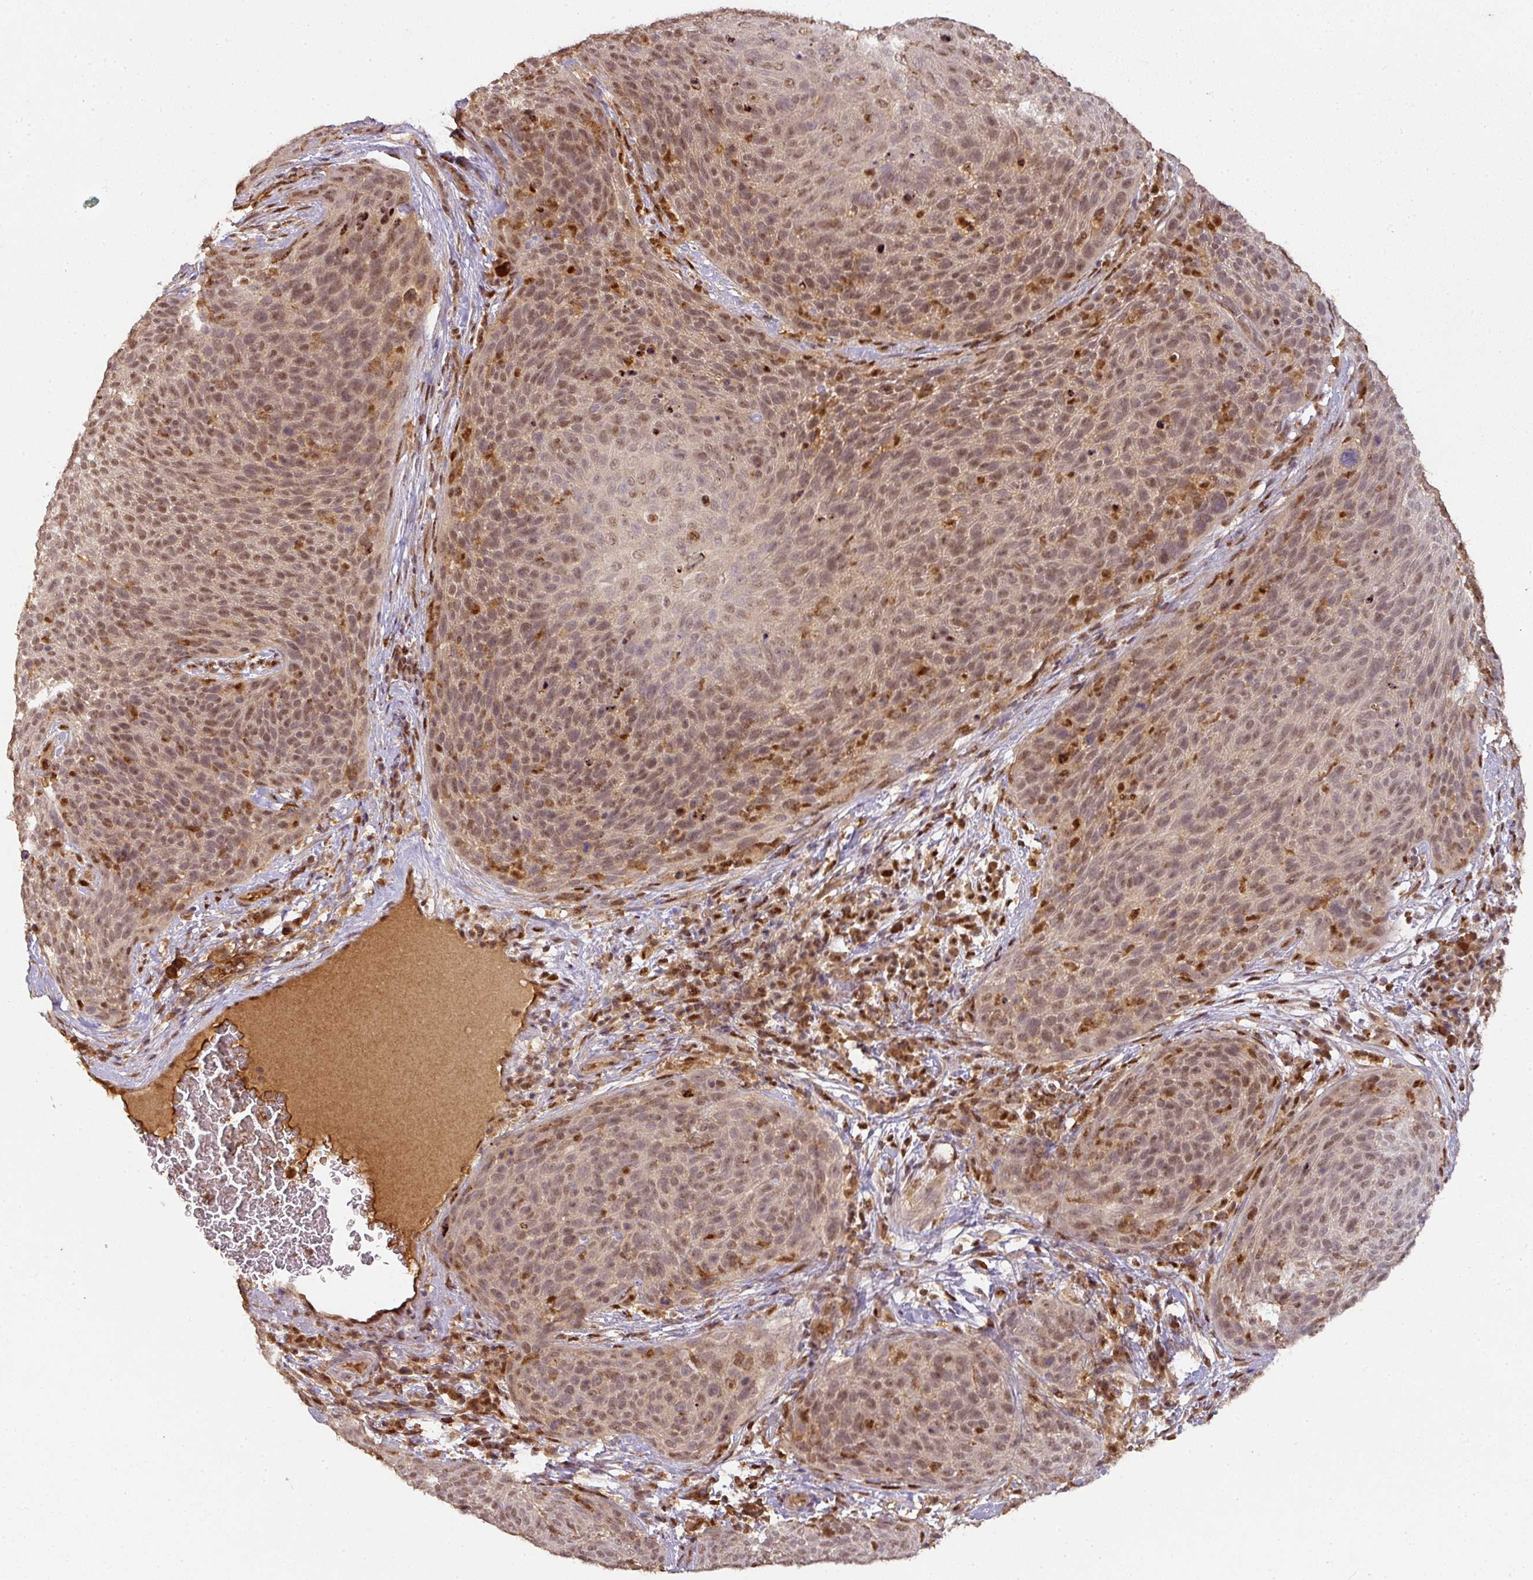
{"staining": {"intensity": "strong", "quantity": "25%-75%", "location": "cytoplasmic/membranous,nuclear"}, "tissue": "cervical cancer", "cell_type": "Tumor cells", "image_type": "cancer", "snomed": [{"axis": "morphology", "description": "Squamous cell carcinoma, NOS"}, {"axis": "topography", "description": "Cervix"}], "caption": "Immunohistochemistry histopathology image of cervical squamous cell carcinoma stained for a protein (brown), which displays high levels of strong cytoplasmic/membranous and nuclear staining in approximately 25%-75% of tumor cells.", "gene": "RANBP9", "patient": {"sex": "female", "age": 31}}